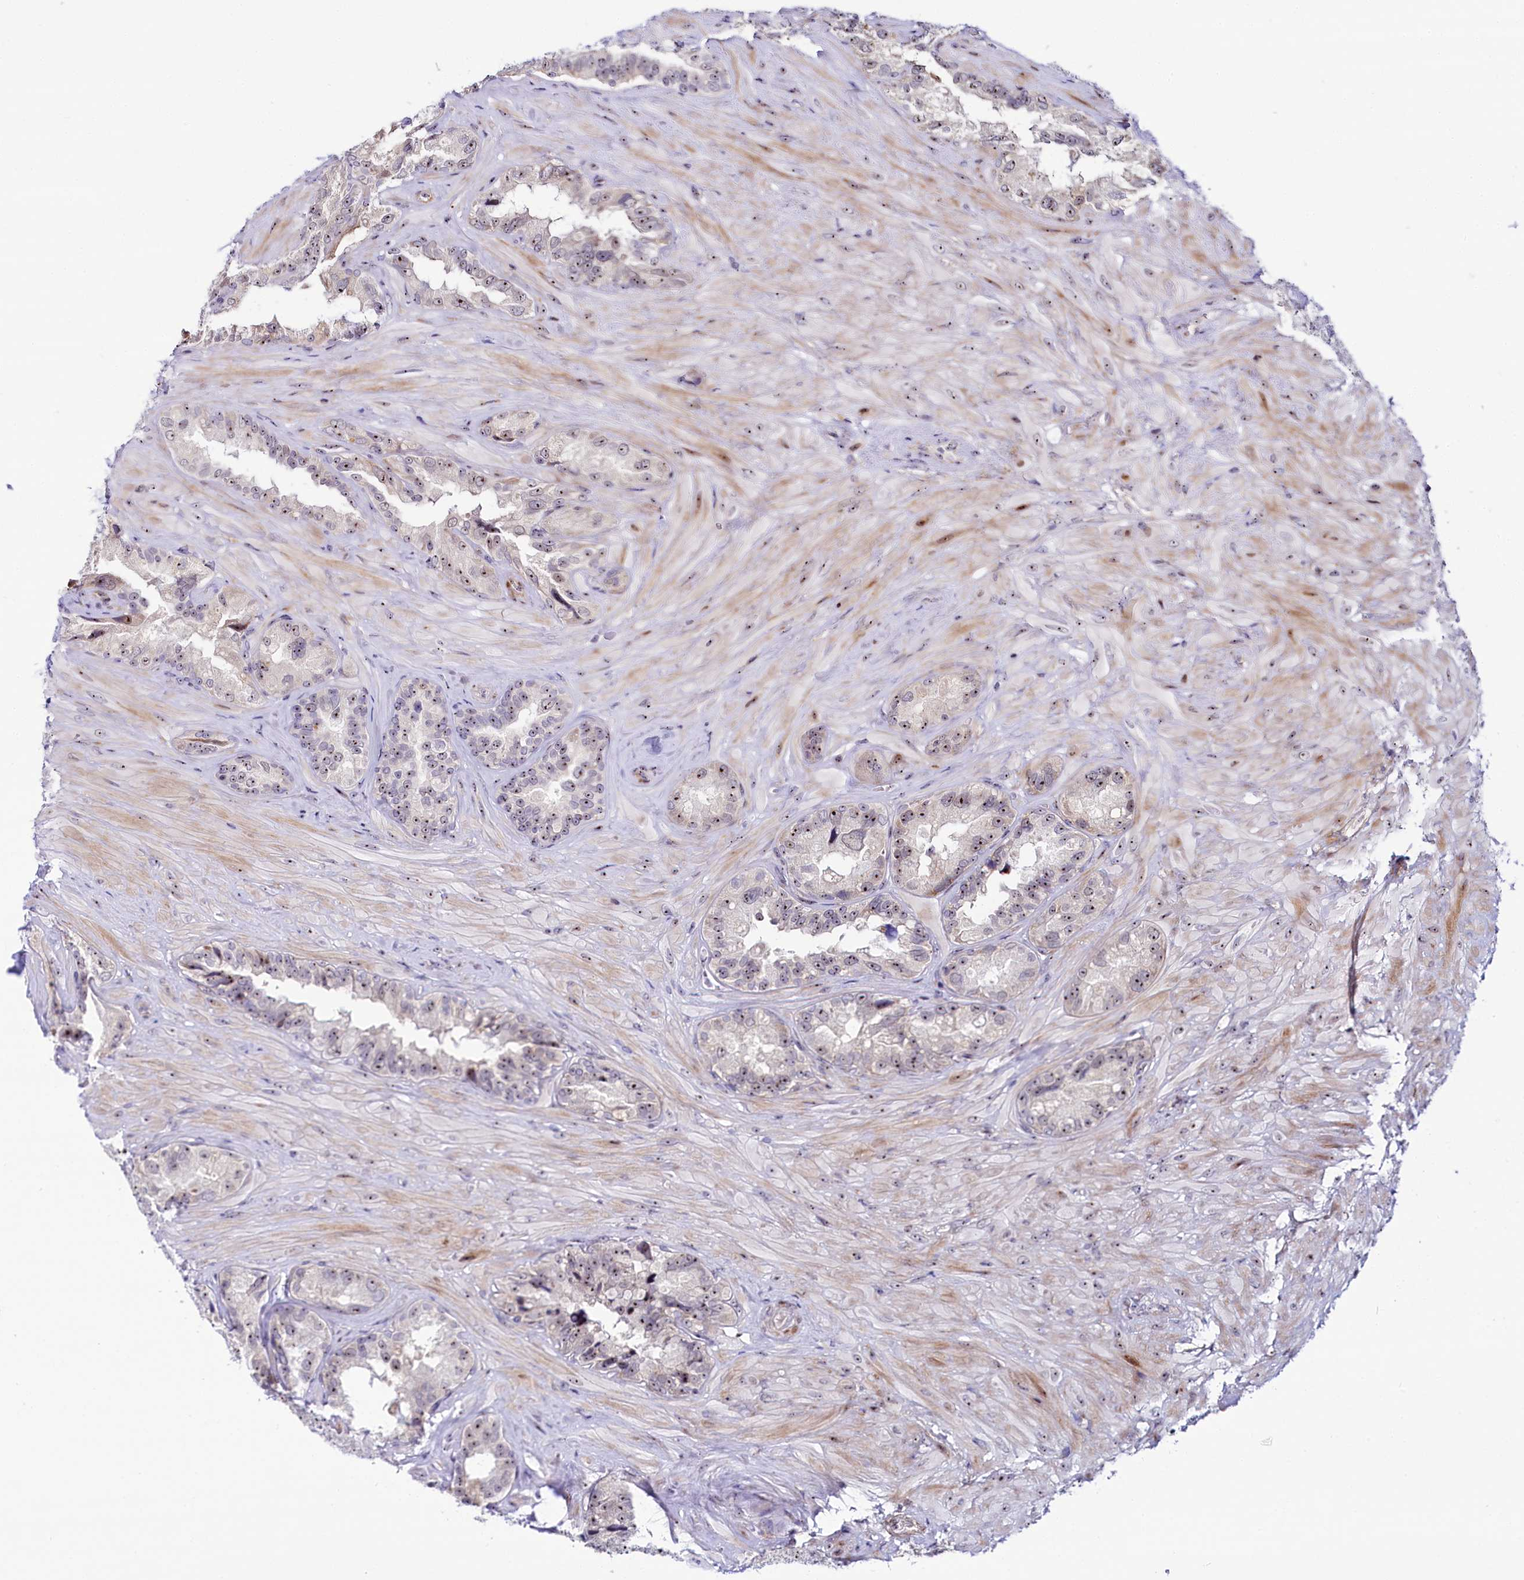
{"staining": {"intensity": "weak", "quantity": "25%-75%", "location": "cytoplasmic/membranous,nuclear"}, "tissue": "seminal vesicle", "cell_type": "Glandular cells", "image_type": "normal", "snomed": [{"axis": "morphology", "description": "Normal tissue, NOS"}, {"axis": "topography", "description": "Seminal veicle"}, {"axis": "topography", "description": "Peripheral nerve tissue"}], "caption": "This is a micrograph of IHC staining of normal seminal vesicle, which shows weak staining in the cytoplasmic/membranous,nuclear of glandular cells.", "gene": "TCOF1", "patient": {"sex": "male", "age": 67}}